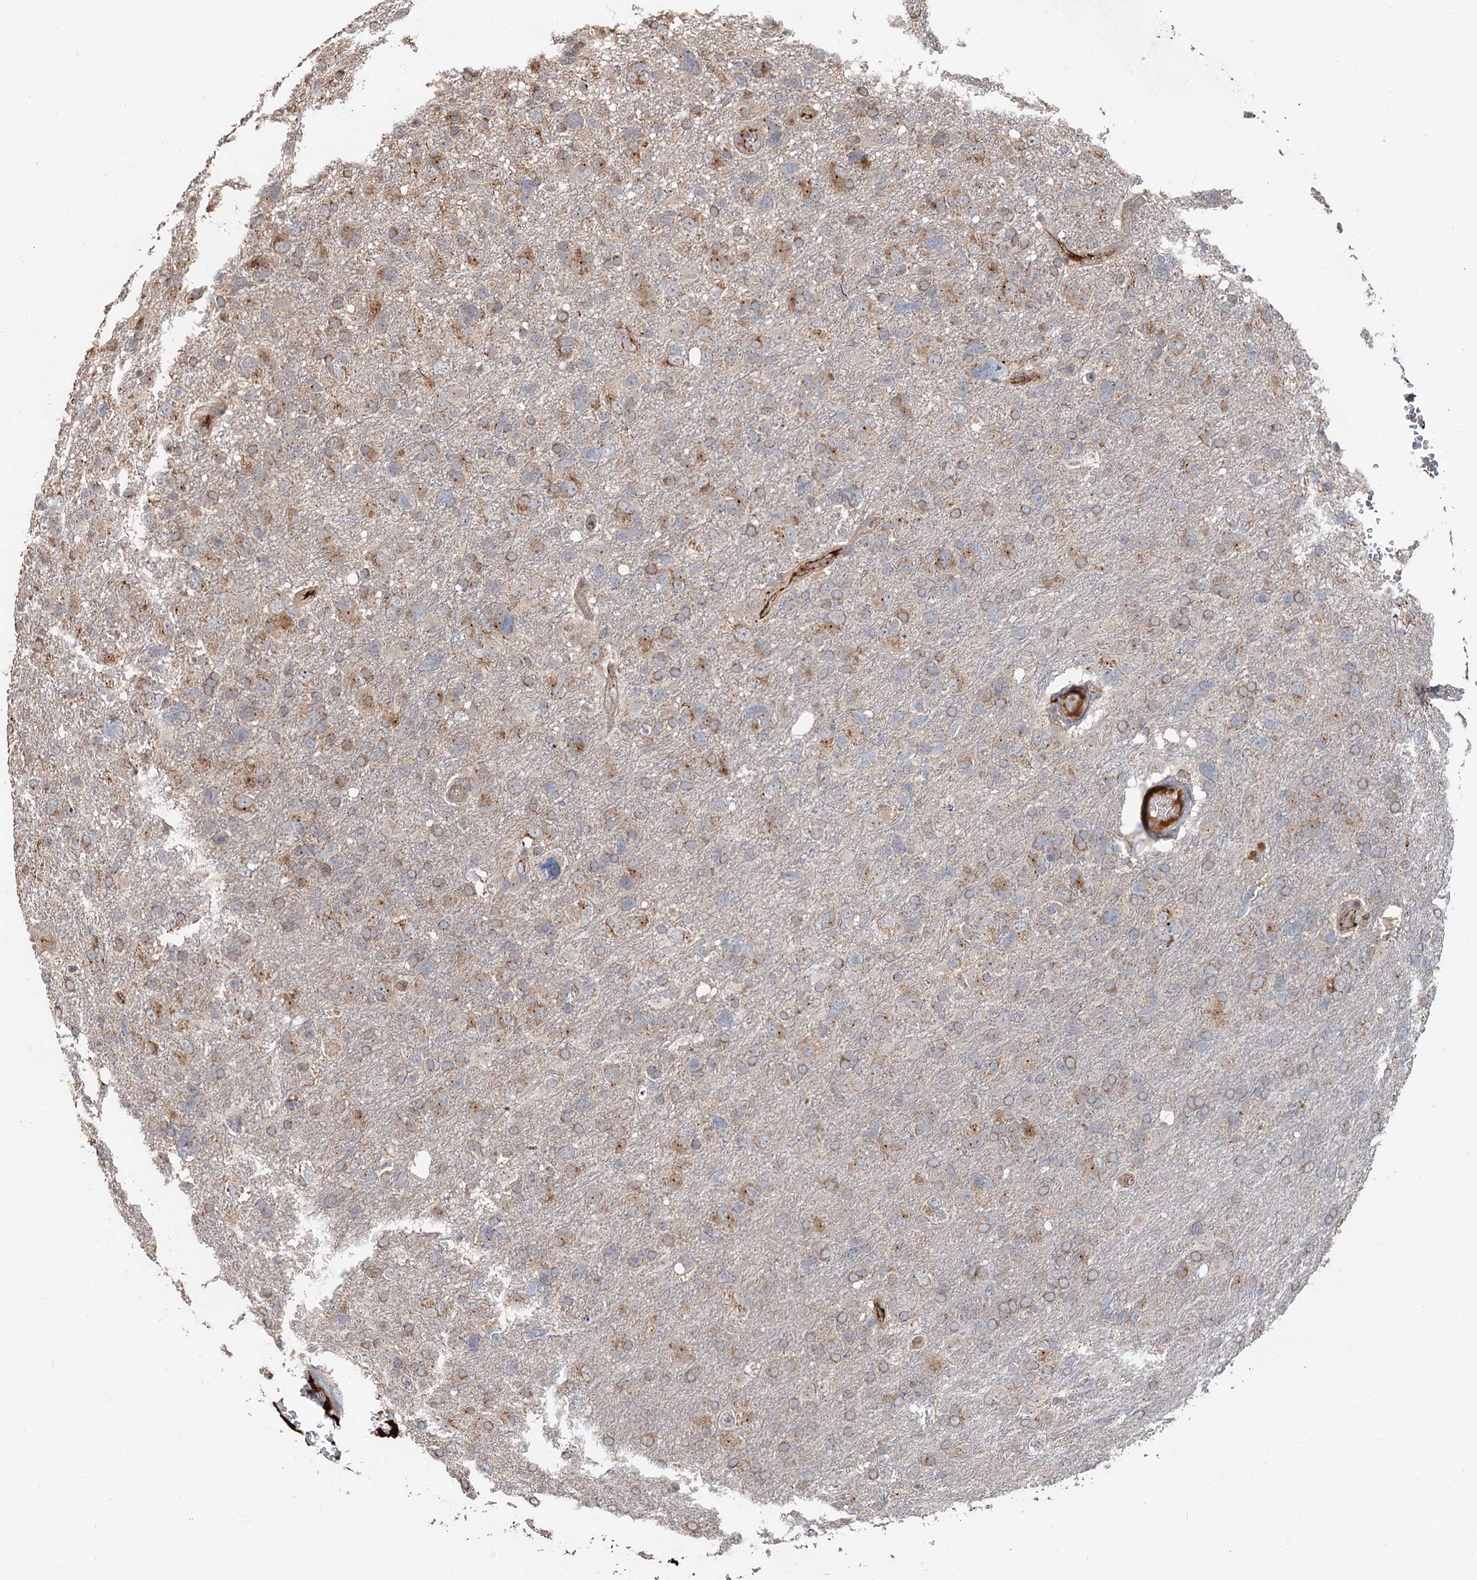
{"staining": {"intensity": "weak", "quantity": "<25%", "location": "cytoplasmic/membranous"}, "tissue": "glioma", "cell_type": "Tumor cells", "image_type": "cancer", "snomed": [{"axis": "morphology", "description": "Glioma, malignant, High grade"}, {"axis": "topography", "description": "Brain"}], "caption": "Tumor cells are negative for brown protein staining in malignant glioma (high-grade).", "gene": "DEXI", "patient": {"sex": "male", "age": 61}}